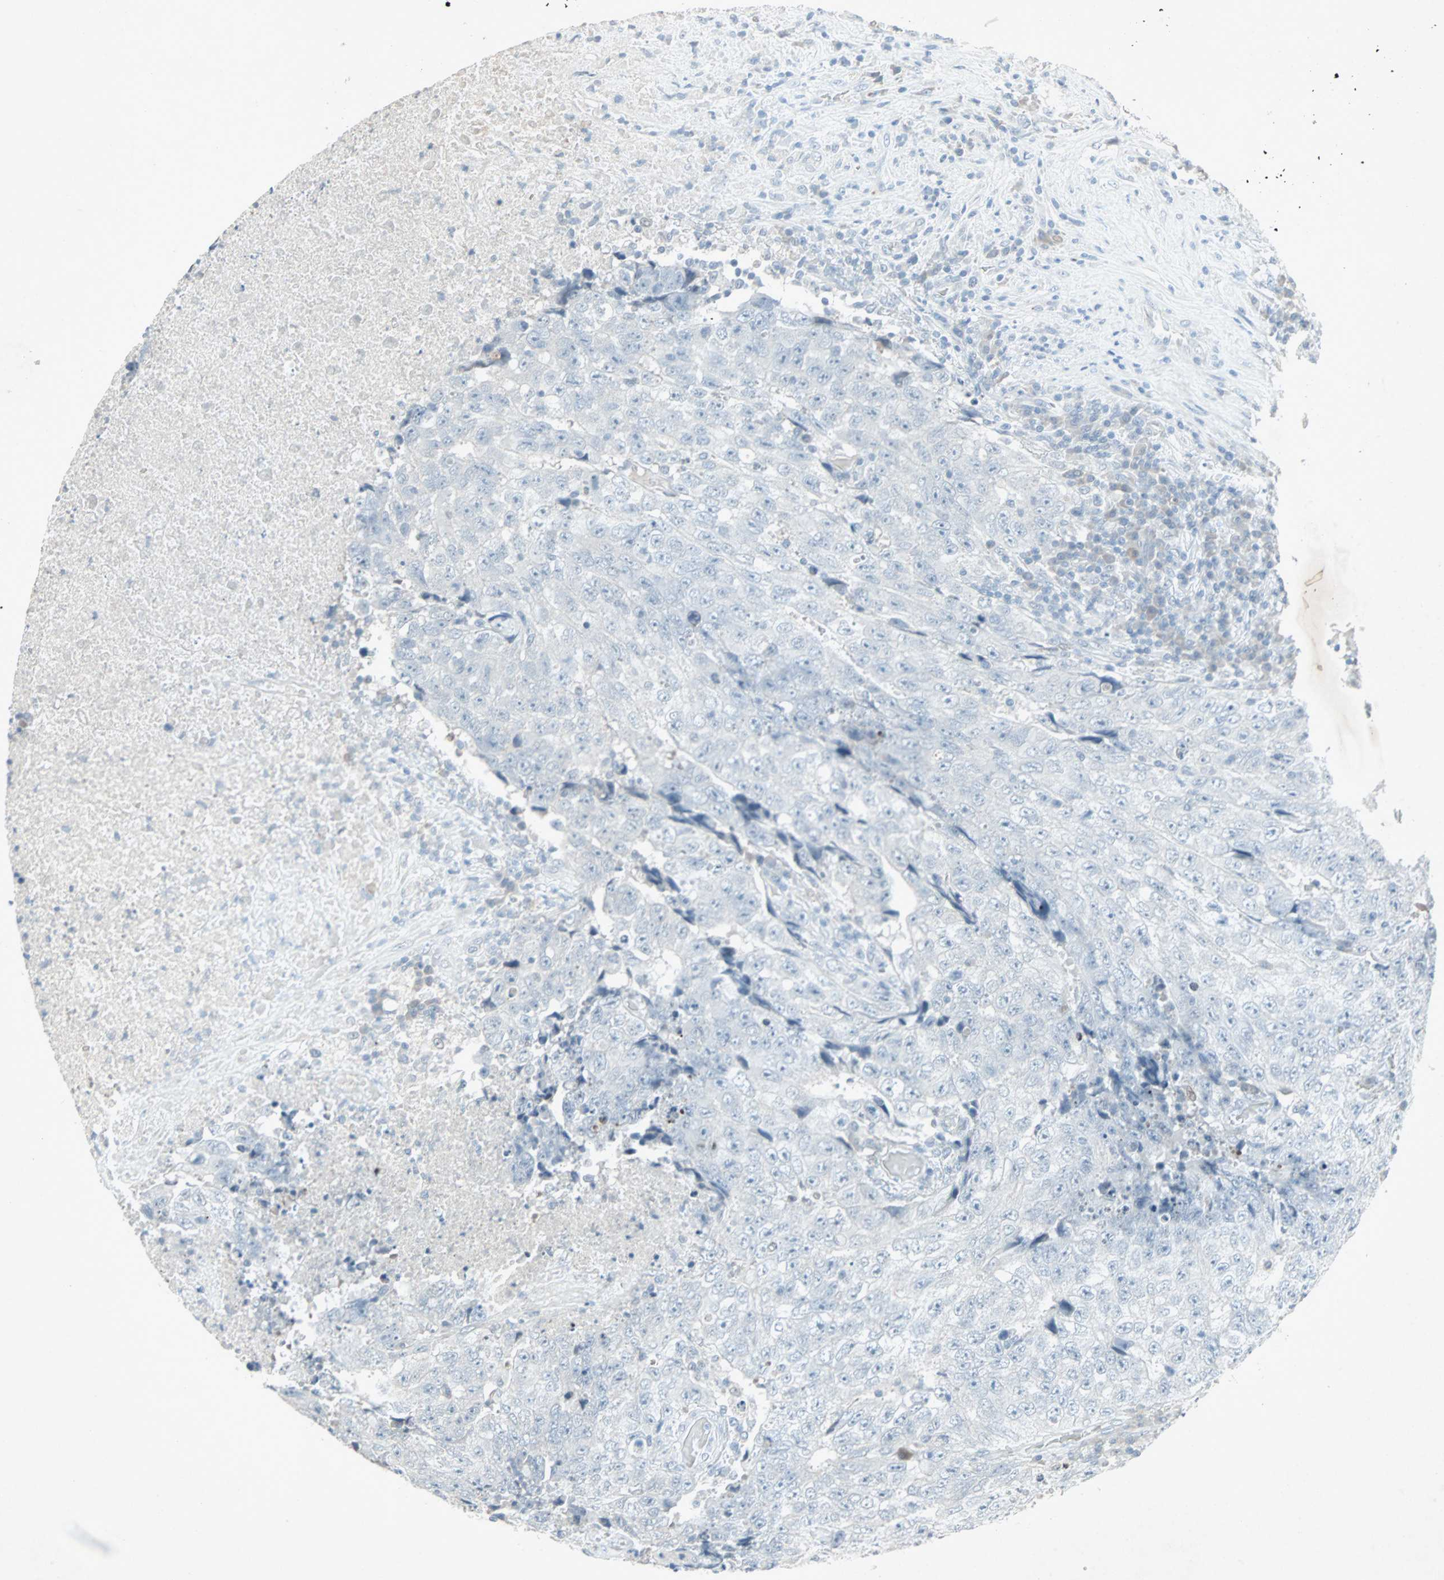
{"staining": {"intensity": "negative", "quantity": "none", "location": "none"}, "tissue": "testis cancer", "cell_type": "Tumor cells", "image_type": "cancer", "snomed": [{"axis": "morphology", "description": "Necrosis, NOS"}, {"axis": "morphology", "description": "Carcinoma, Embryonal, NOS"}, {"axis": "topography", "description": "Testis"}], "caption": "An immunohistochemistry (IHC) photomicrograph of testis embryonal carcinoma is shown. There is no staining in tumor cells of testis embryonal carcinoma.", "gene": "LANCL3", "patient": {"sex": "male", "age": 19}}